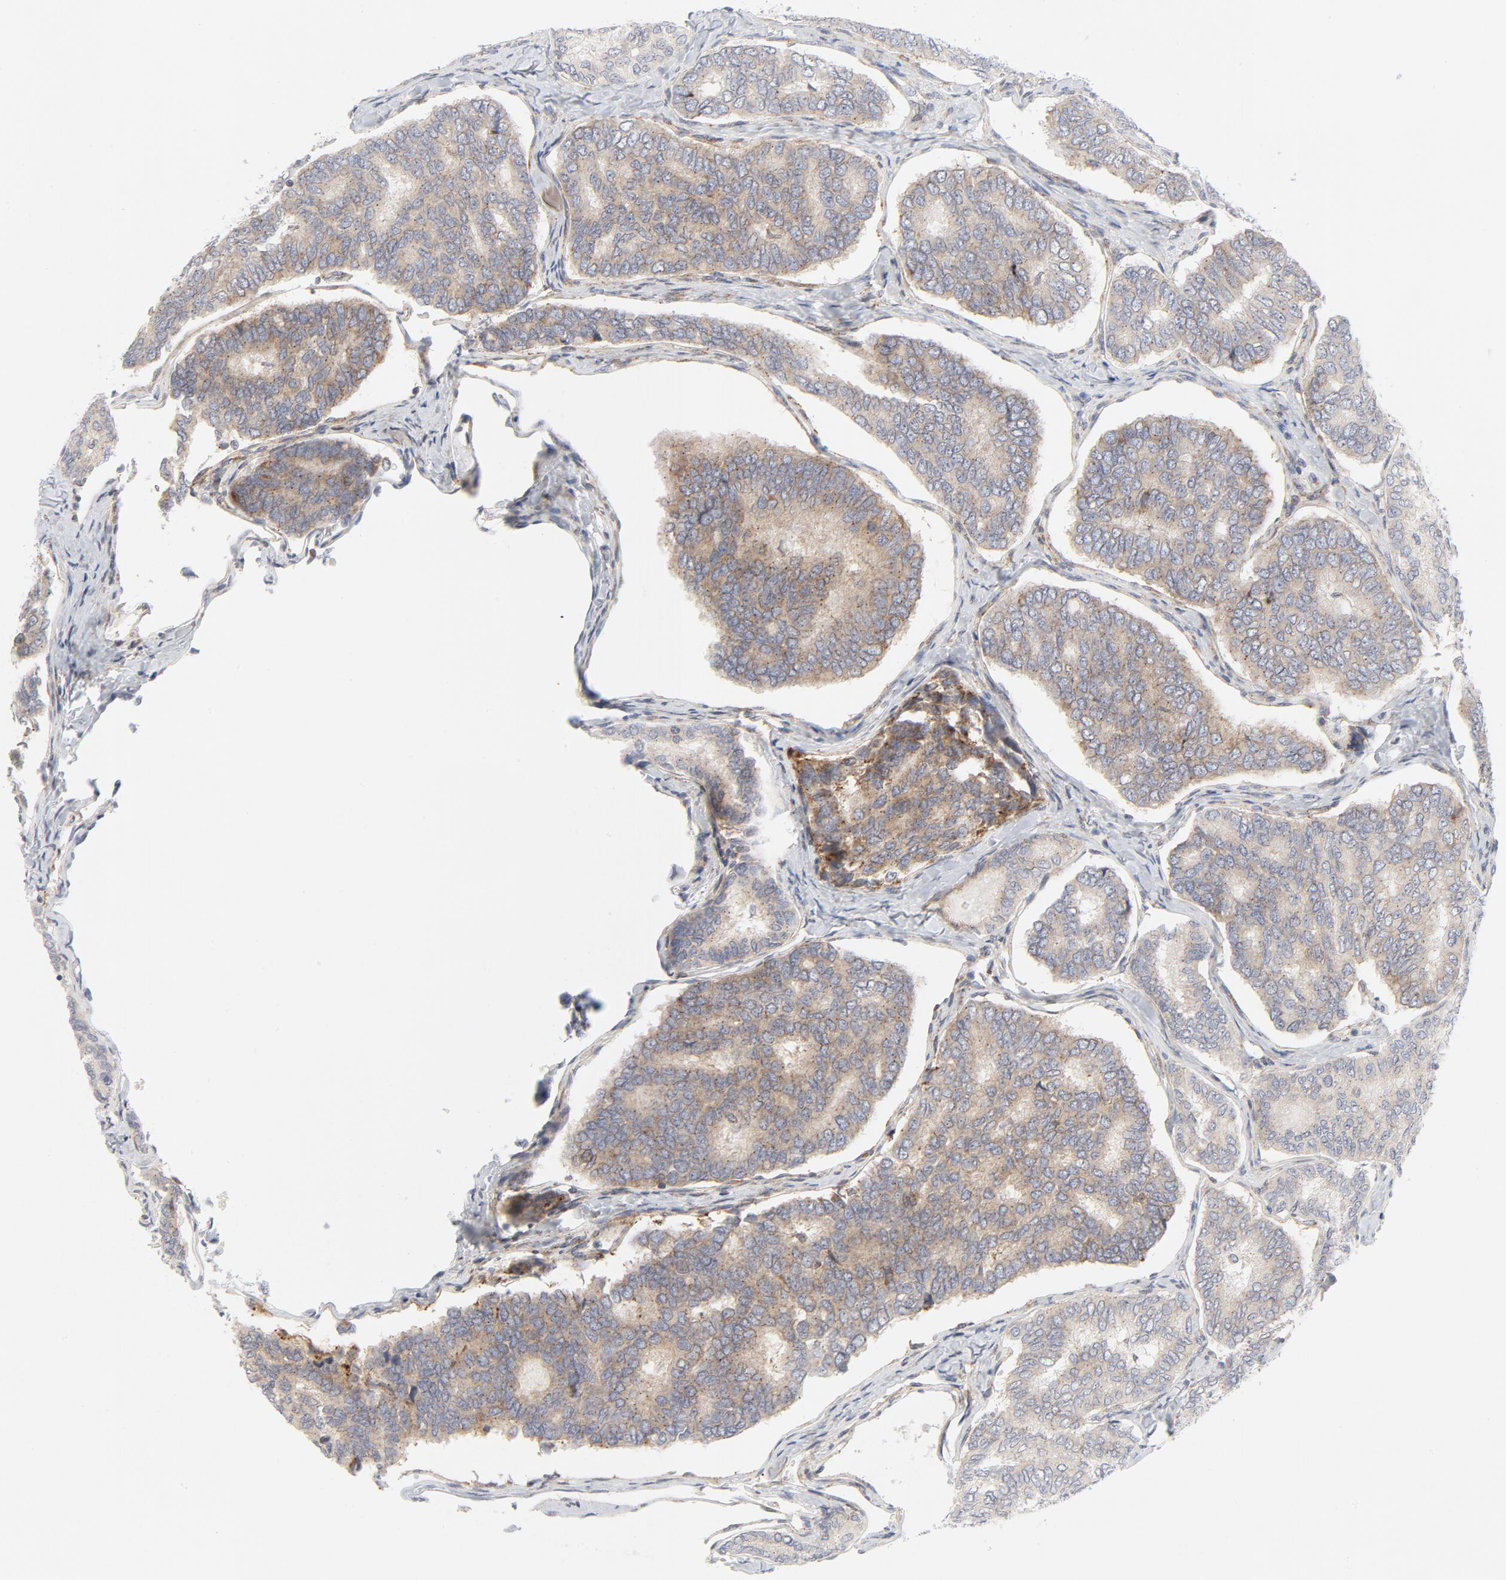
{"staining": {"intensity": "weak", "quantity": ">75%", "location": "cytoplasmic/membranous"}, "tissue": "thyroid cancer", "cell_type": "Tumor cells", "image_type": "cancer", "snomed": [{"axis": "morphology", "description": "Papillary adenocarcinoma, NOS"}, {"axis": "topography", "description": "Thyroid gland"}], "caption": "Tumor cells display weak cytoplasmic/membranous expression in about >75% of cells in thyroid papillary adenocarcinoma.", "gene": "LRP6", "patient": {"sex": "female", "age": 35}}